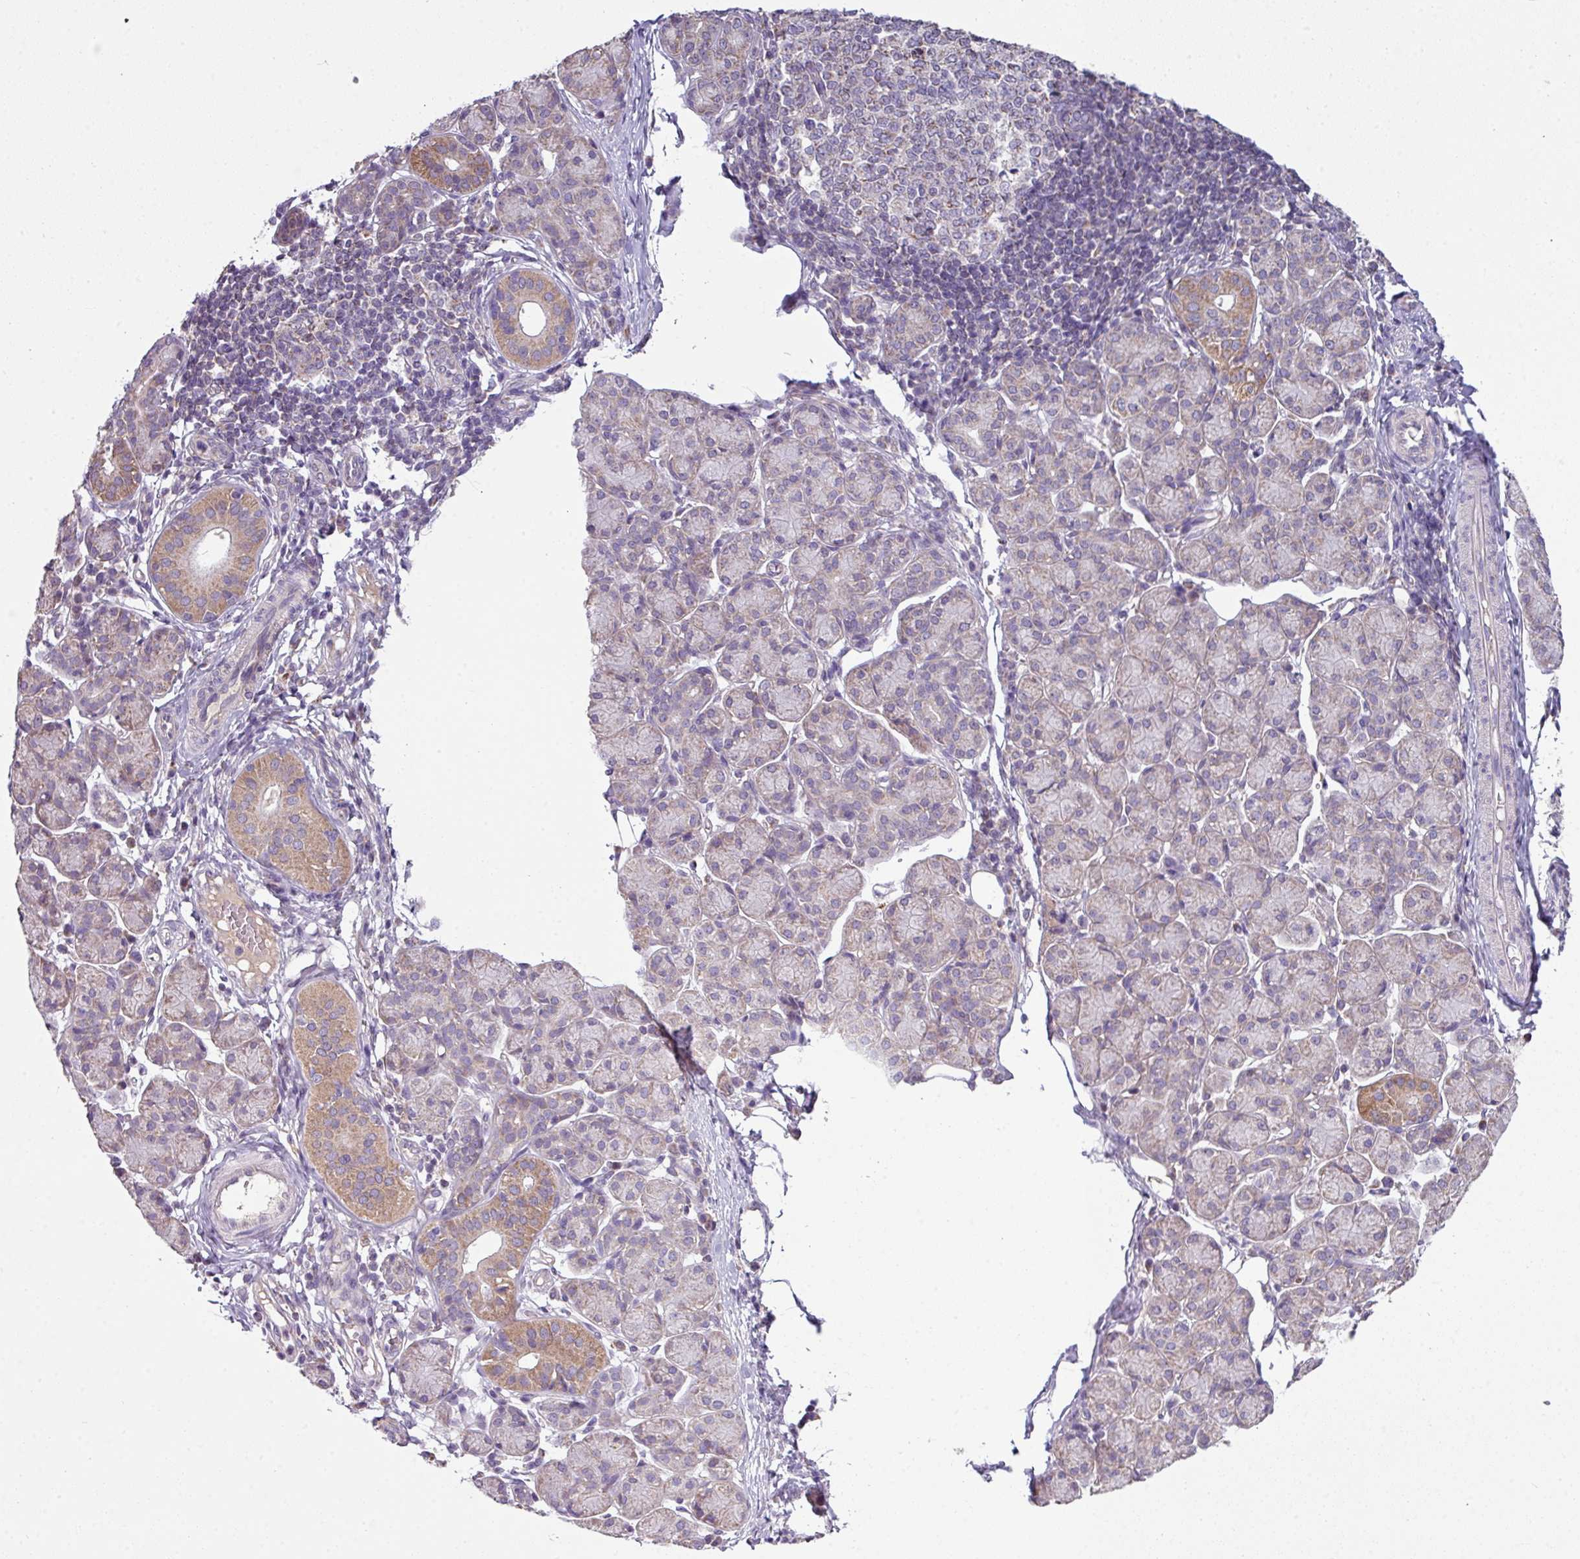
{"staining": {"intensity": "moderate", "quantity": "25%-75%", "location": "cytoplasmic/membranous"}, "tissue": "salivary gland", "cell_type": "Glandular cells", "image_type": "normal", "snomed": [{"axis": "morphology", "description": "Normal tissue, NOS"}, {"axis": "morphology", "description": "Inflammation, NOS"}, {"axis": "topography", "description": "Lymph node"}, {"axis": "topography", "description": "Salivary gland"}], "caption": "Immunohistochemistry staining of benign salivary gland, which demonstrates medium levels of moderate cytoplasmic/membranous staining in approximately 25%-75% of glandular cells indicating moderate cytoplasmic/membranous protein expression. The staining was performed using DAB (brown) for protein detection and nuclei were counterstained in hematoxylin (blue).", "gene": "LRRC9", "patient": {"sex": "male", "age": 3}}